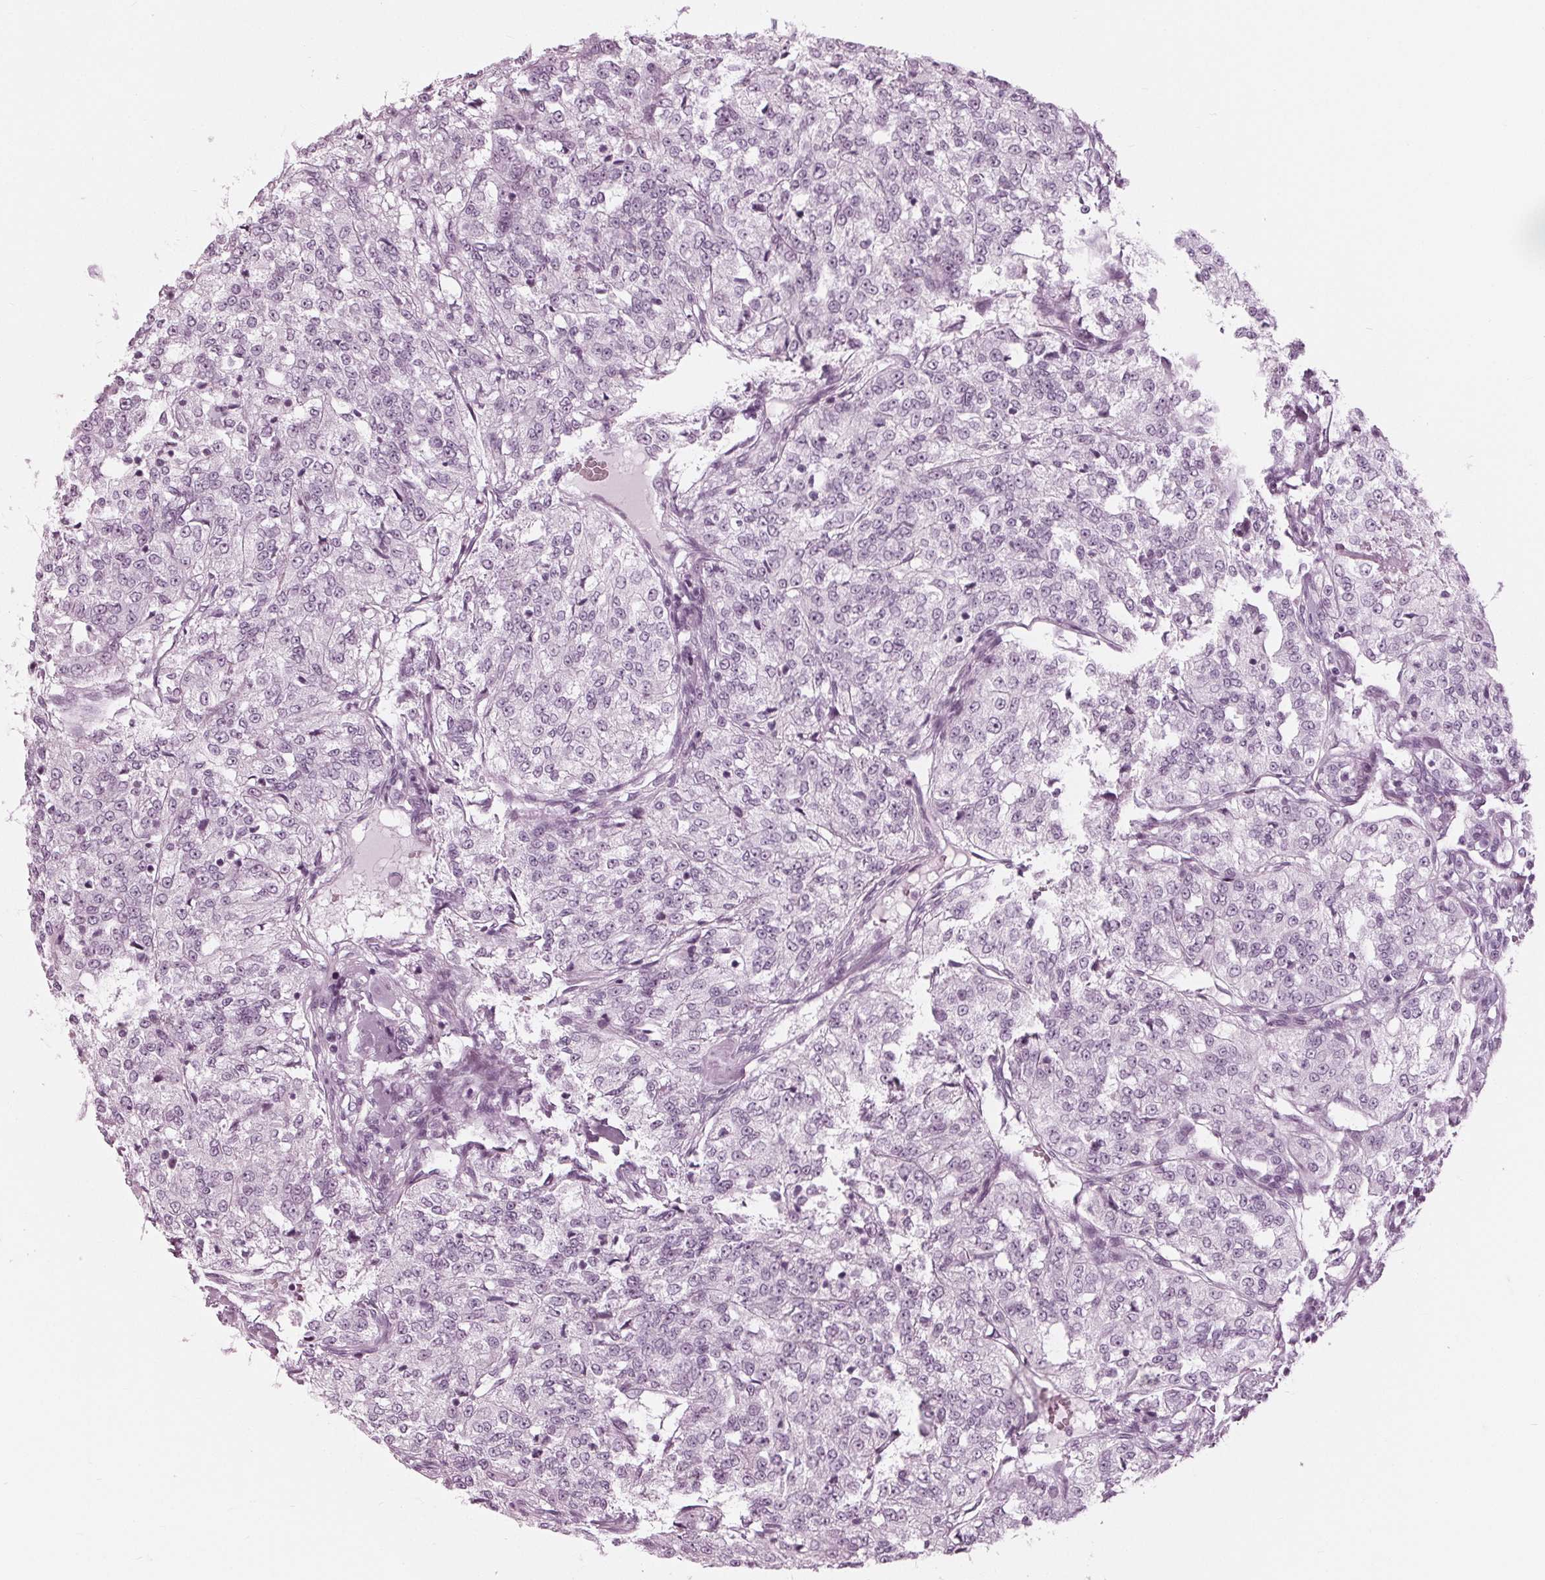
{"staining": {"intensity": "negative", "quantity": "none", "location": "none"}, "tissue": "renal cancer", "cell_type": "Tumor cells", "image_type": "cancer", "snomed": [{"axis": "morphology", "description": "Adenocarcinoma, NOS"}, {"axis": "topography", "description": "Kidney"}], "caption": "Renal cancer (adenocarcinoma) was stained to show a protein in brown. There is no significant staining in tumor cells.", "gene": "KRT28", "patient": {"sex": "female", "age": 63}}